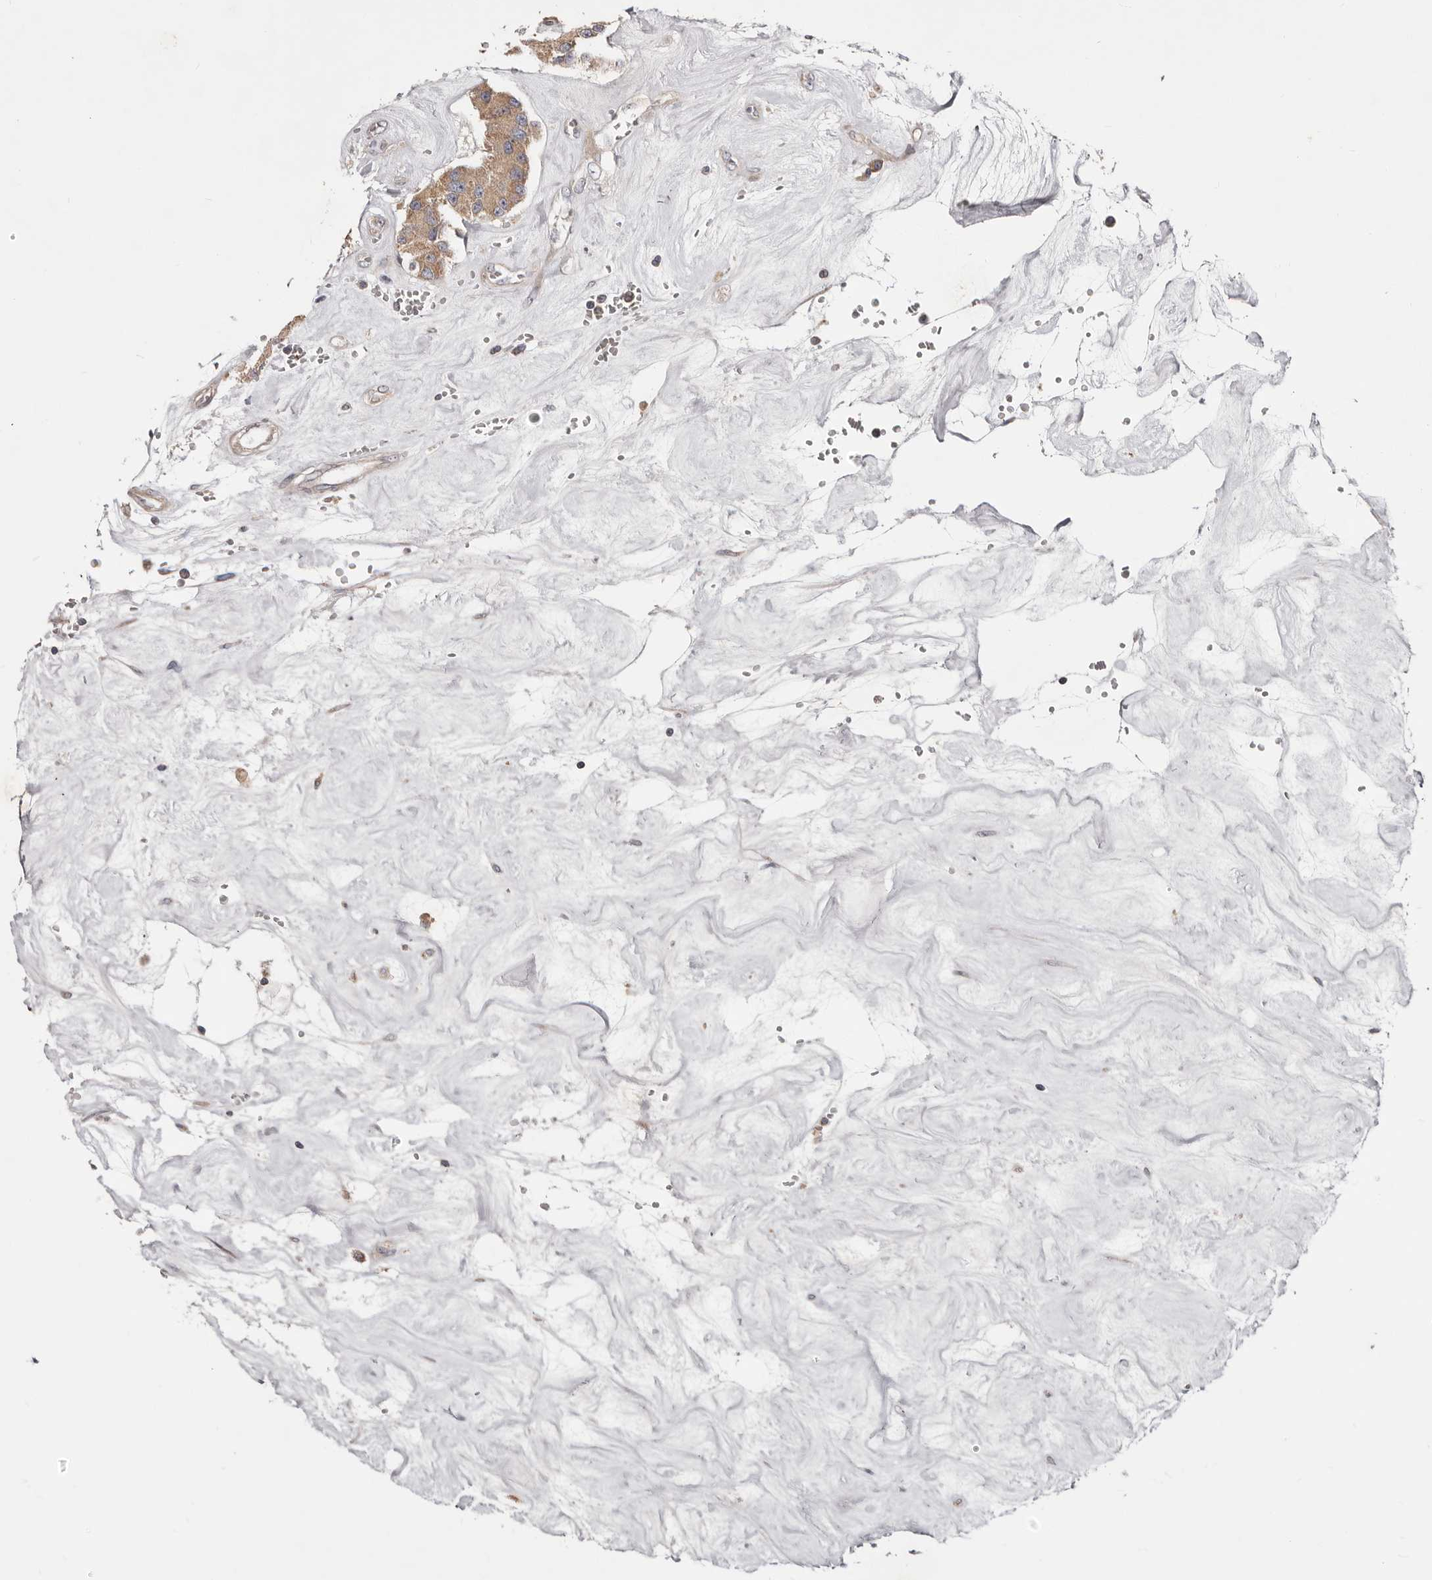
{"staining": {"intensity": "moderate", "quantity": ">75%", "location": "cytoplasmic/membranous"}, "tissue": "carcinoid", "cell_type": "Tumor cells", "image_type": "cancer", "snomed": [{"axis": "morphology", "description": "Carcinoid, malignant, NOS"}, {"axis": "topography", "description": "Pancreas"}], "caption": "A brown stain highlights moderate cytoplasmic/membranous expression of a protein in human carcinoid (malignant) tumor cells.", "gene": "TMUB1", "patient": {"sex": "male", "age": 41}}